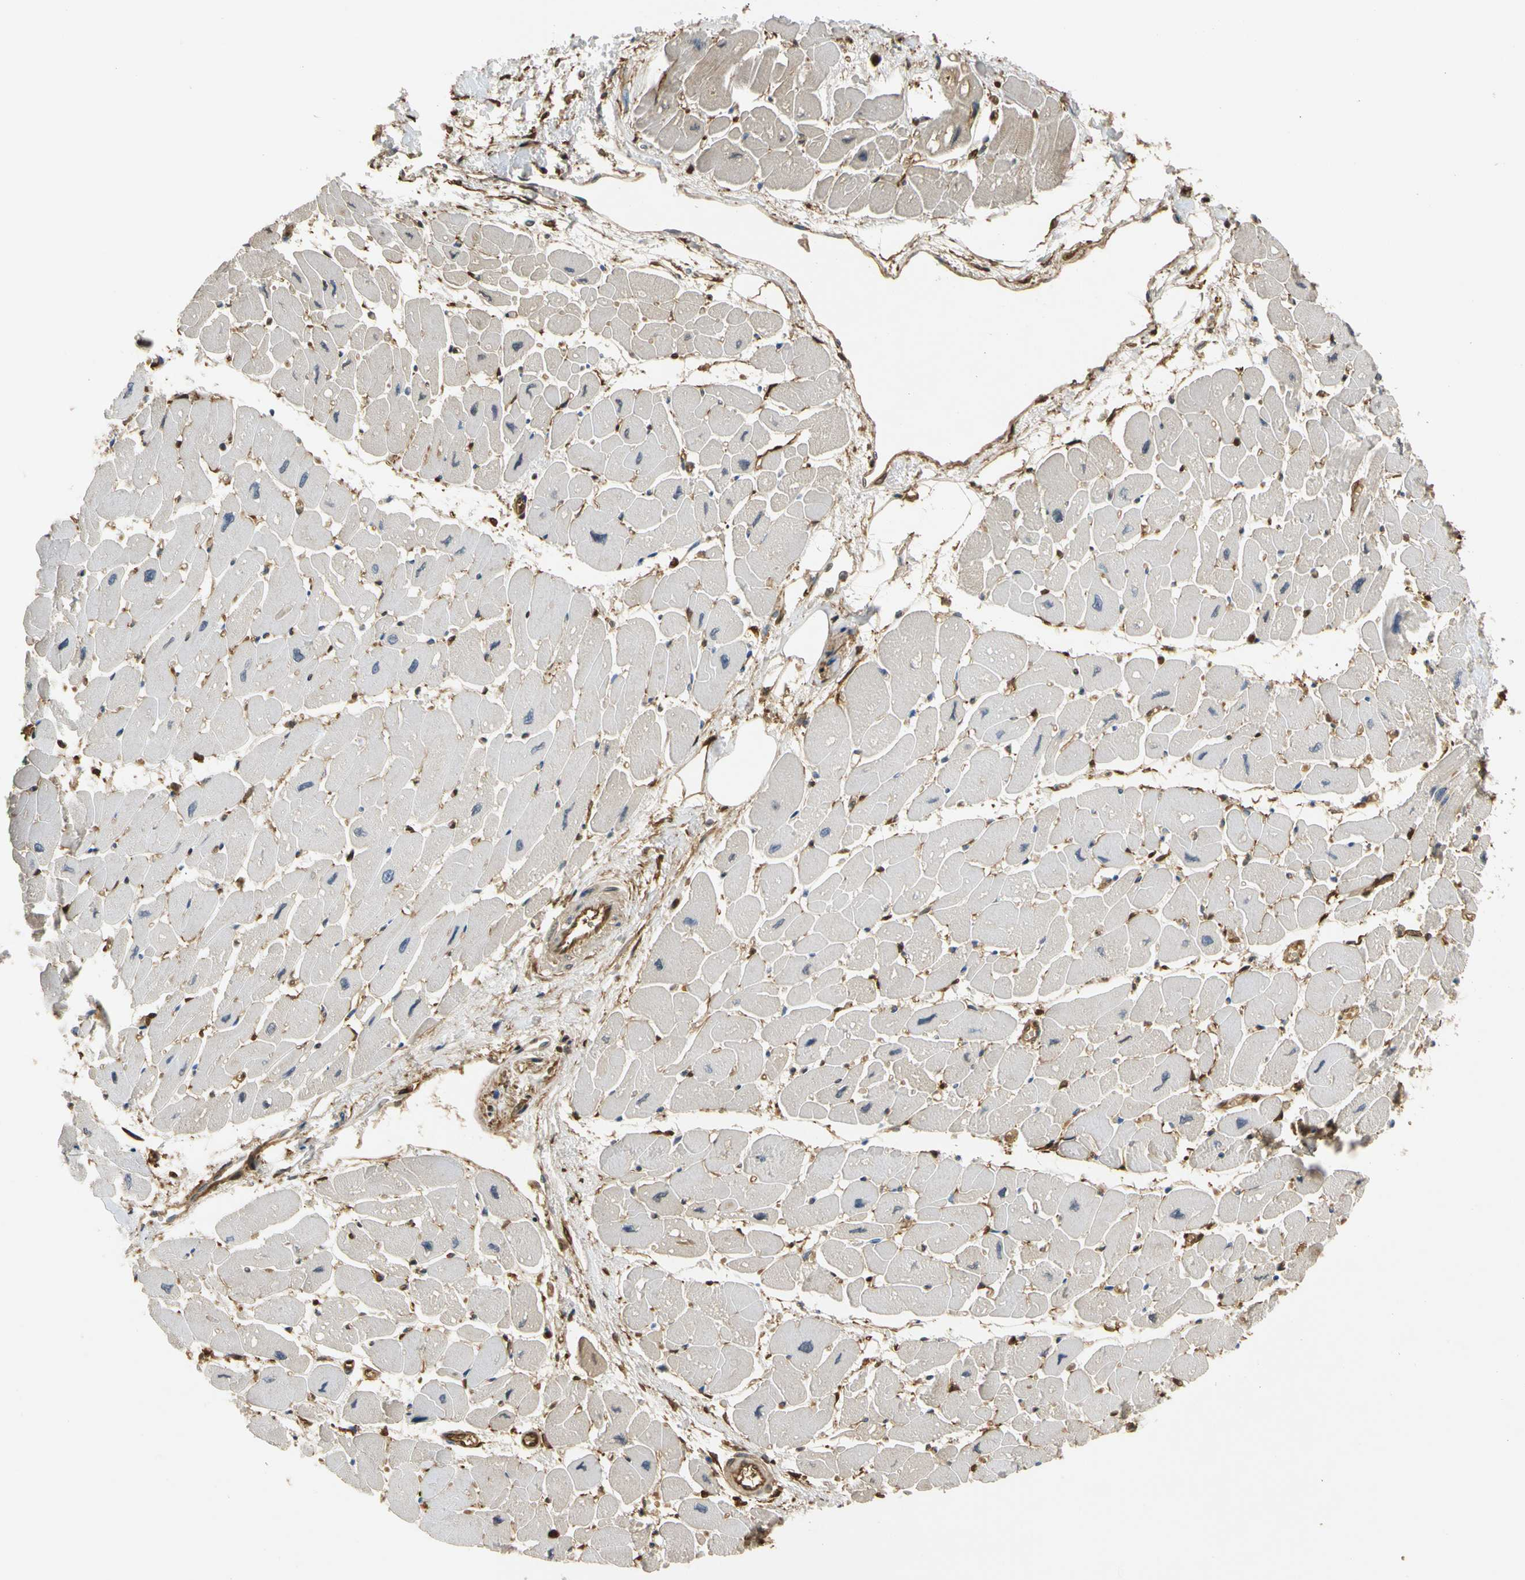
{"staining": {"intensity": "weak", "quantity": "25%-75%", "location": "cytoplasmic/membranous"}, "tissue": "heart muscle", "cell_type": "Cardiomyocytes", "image_type": "normal", "snomed": [{"axis": "morphology", "description": "Normal tissue, NOS"}, {"axis": "topography", "description": "Heart"}], "caption": "IHC micrograph of unremarkable heart muscle stained for a protein (brown), which displays low levels of weak cytoplasmic/membranous staining in about 25%-75% of cardiomyocytes.", "gene": "S100A6", "patient": {"sex": "female", "age": 54}}